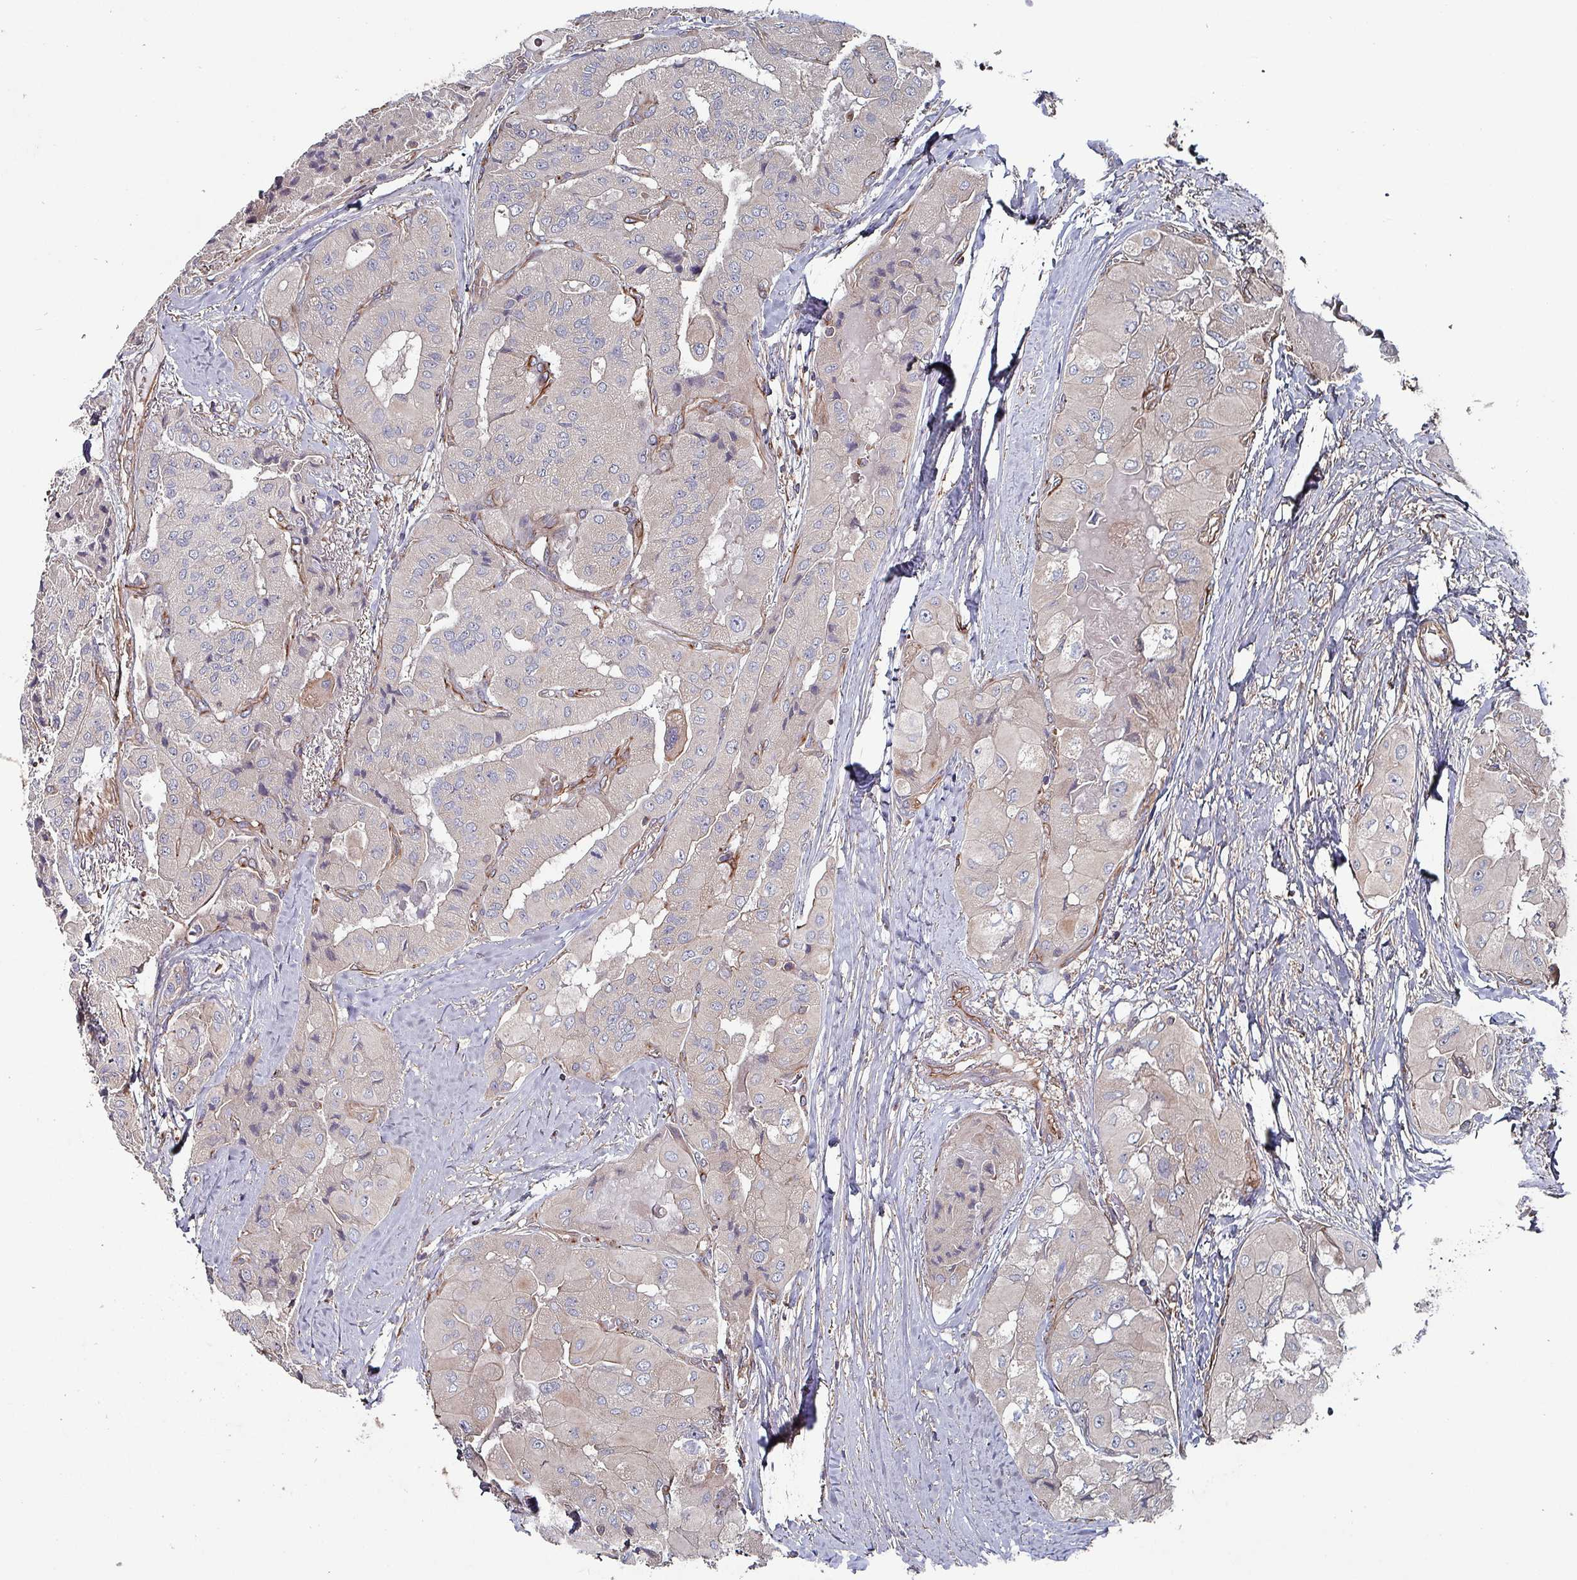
{"staining": {"intensity": "negative", "quantity": "none", "location": "none"}, "tissue": "thyroid cancer", "cell_type": "Tumor cells", "image_type": "cancer", "snomed": [{"axis": "morphology", "description": "Normal tissue, NOS"}, {"axis": "morphology", "description": "Papillary adenocarcinoma, NOS"}, {"axis": "topography", "description": "Thyroid gland"}], "caption": "Immunohistochemistry of papillary adenocarcinoma (thyroid) displays no expression in tumor cells. The staining is performed using DAB (3,3'-diaminobenzidine) brown chromogen with nuclei counter-stained in using hematoxylin.", "gene": "ANO10", "patient": {"sex": "female", "age": 59}}